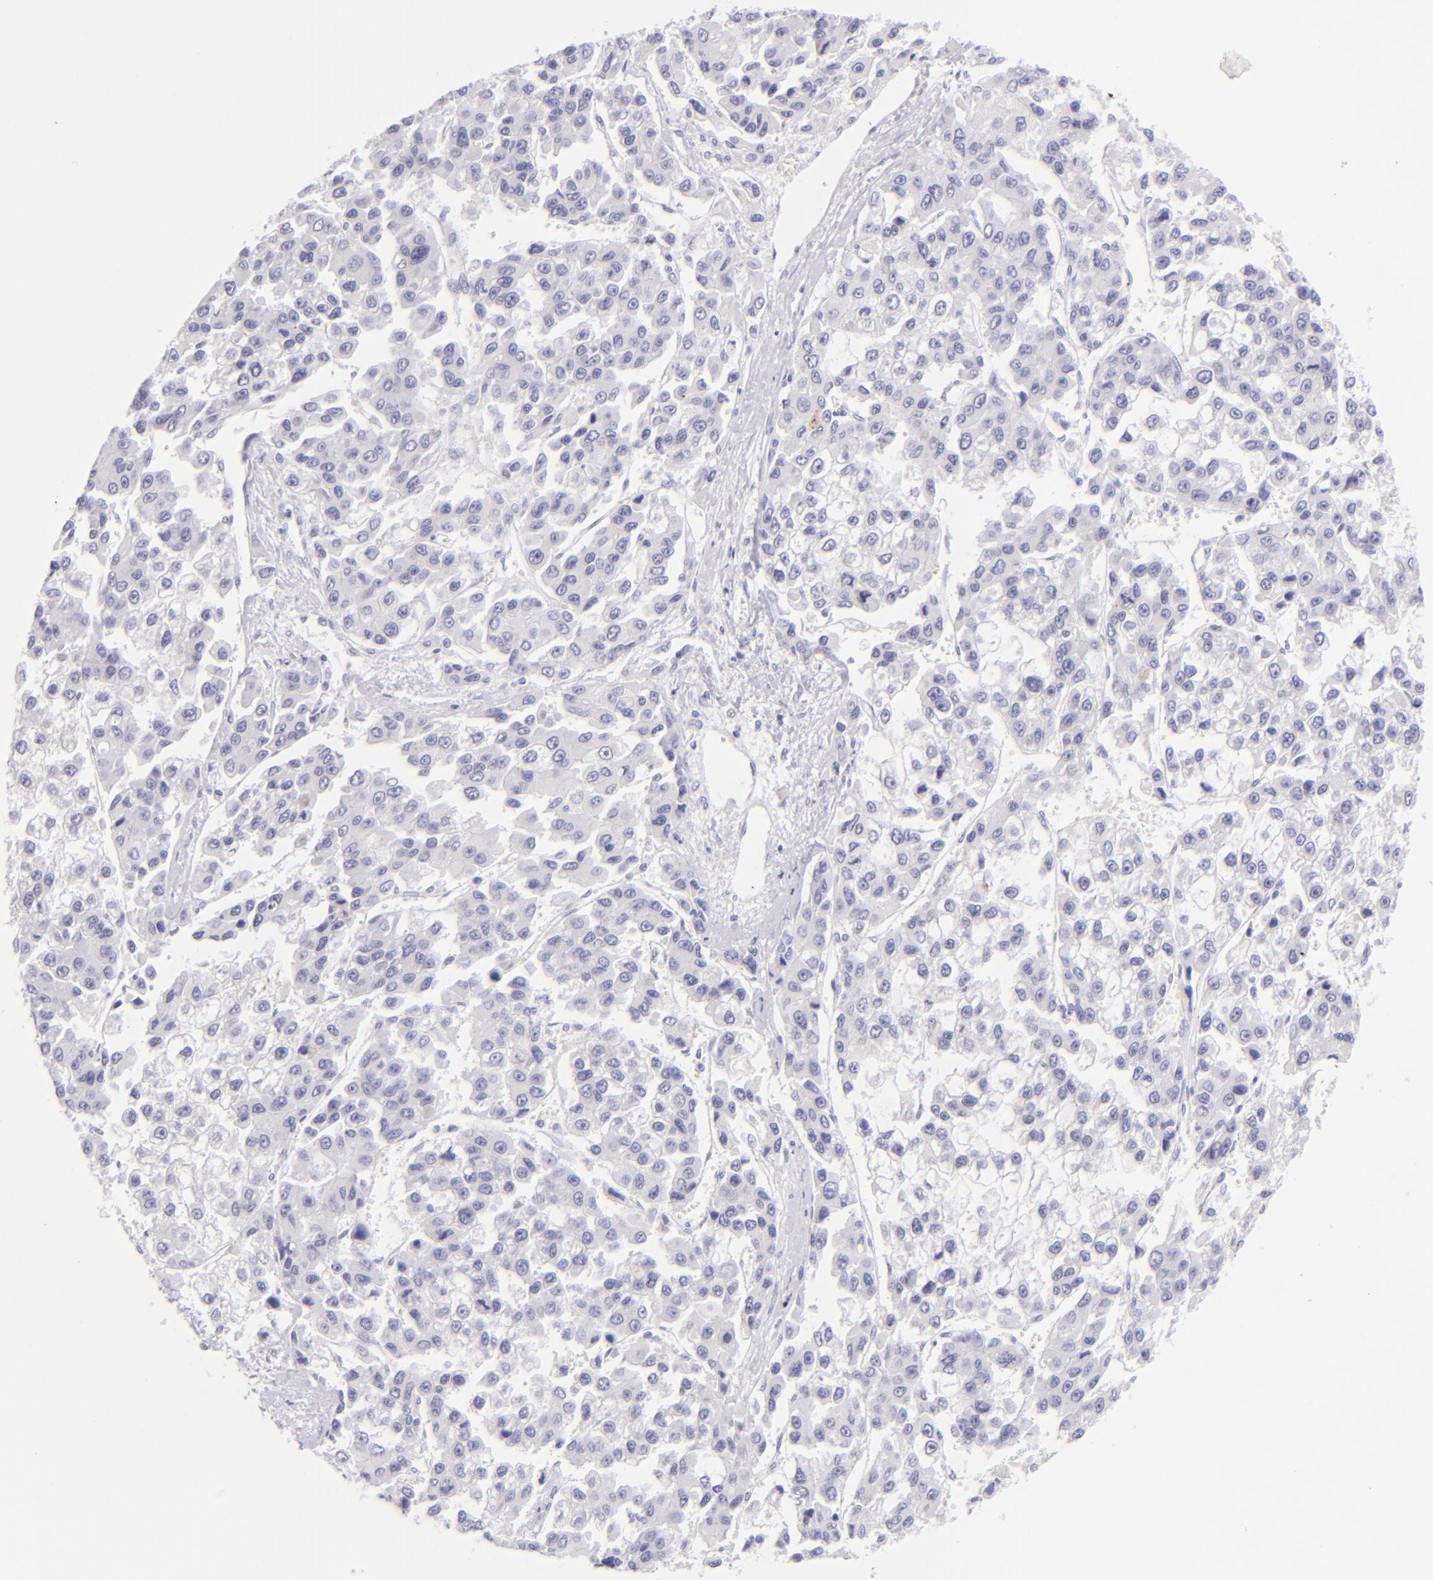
{"staining": {"intensity": "negative", "quantity": "none", "location": "none"}, "tissue": "liver cancer", "cell_type": "Tumor cells", "image_type": "cancer", "snomed": [{"axis": "morphology", "description": "Carcinoma, Hepatocellular, NOS"}, {"axis": "topography", "description": "Liver"}], "caption": "A high-resolution photomicrograph shows immunohistochemistry (IHC) staining of hepatocellular carcinoma (liver), which reveals no significant expression in tumor cells.", "gene": "SDC1", "patient": {"sex": "female", "age": 66}}